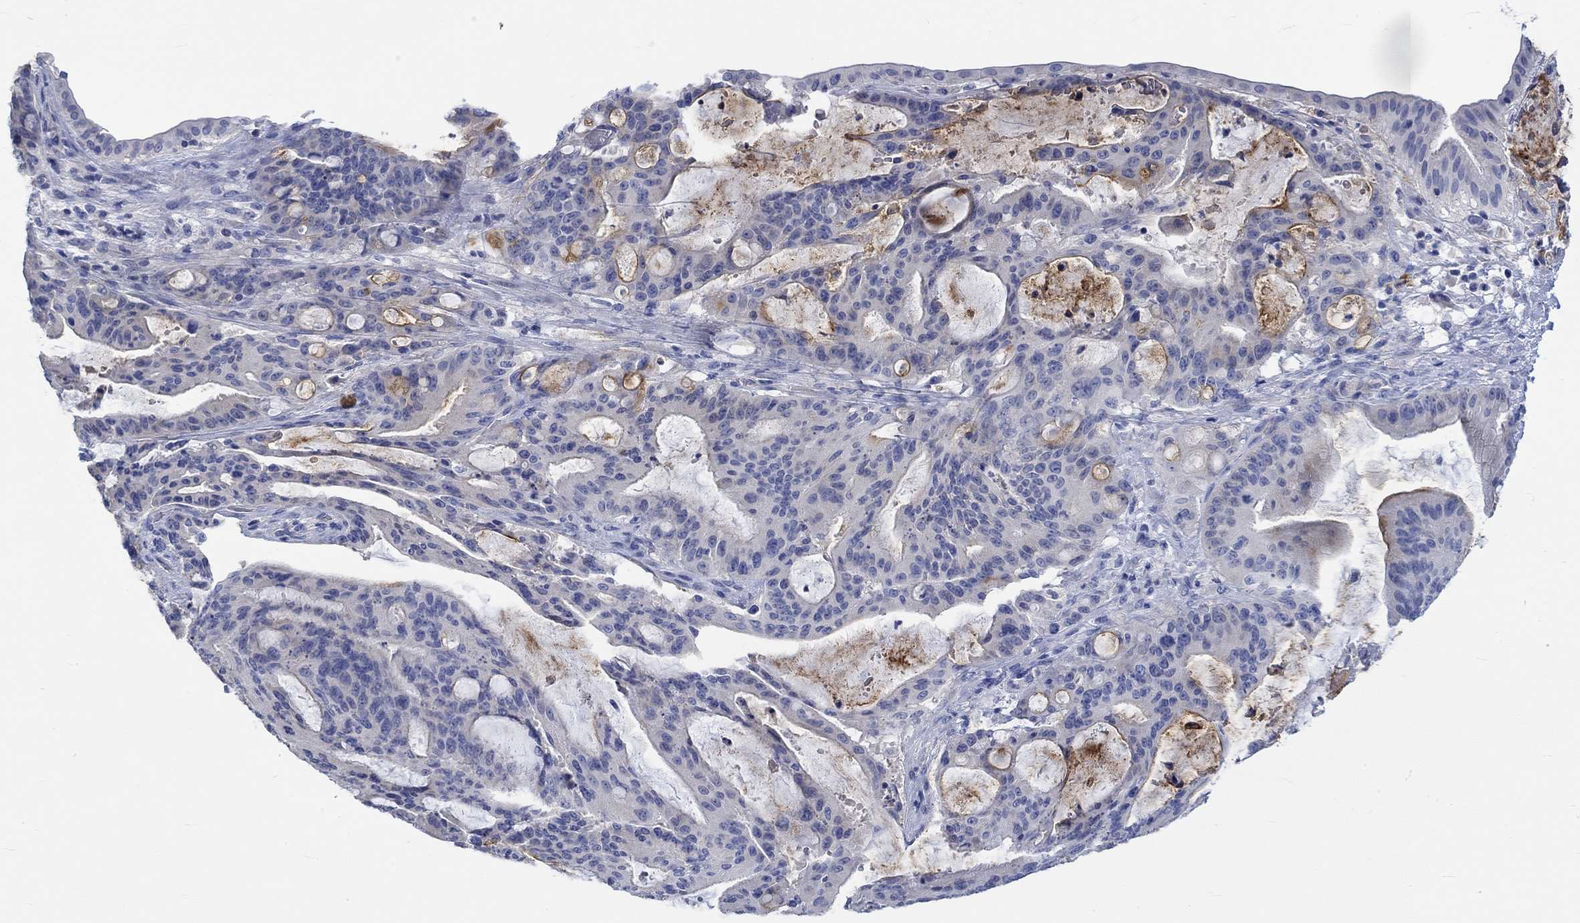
{"staining": {"intensity": "strong", "quantity": "<25%", "location": "cytoplasmic/membranous"}, "tissue": "liver cancer", "cell_type": "Tumor cells", "image_type": "cancer", "snomed": [{"axis": "morphology", "description": "Cholangiocarcinoma"}, {"axis": "topography", "description": "Liver"}], "caption": "The micrograph reveals immunohistochemical staining of cholangiocarcinoma (liver). There is strong cytoplasmic/membranous positivity is seen in approximately <25% of tumor cells.", "gene": "KCNA1", "patient": {"sex": "female", "age": 73}}